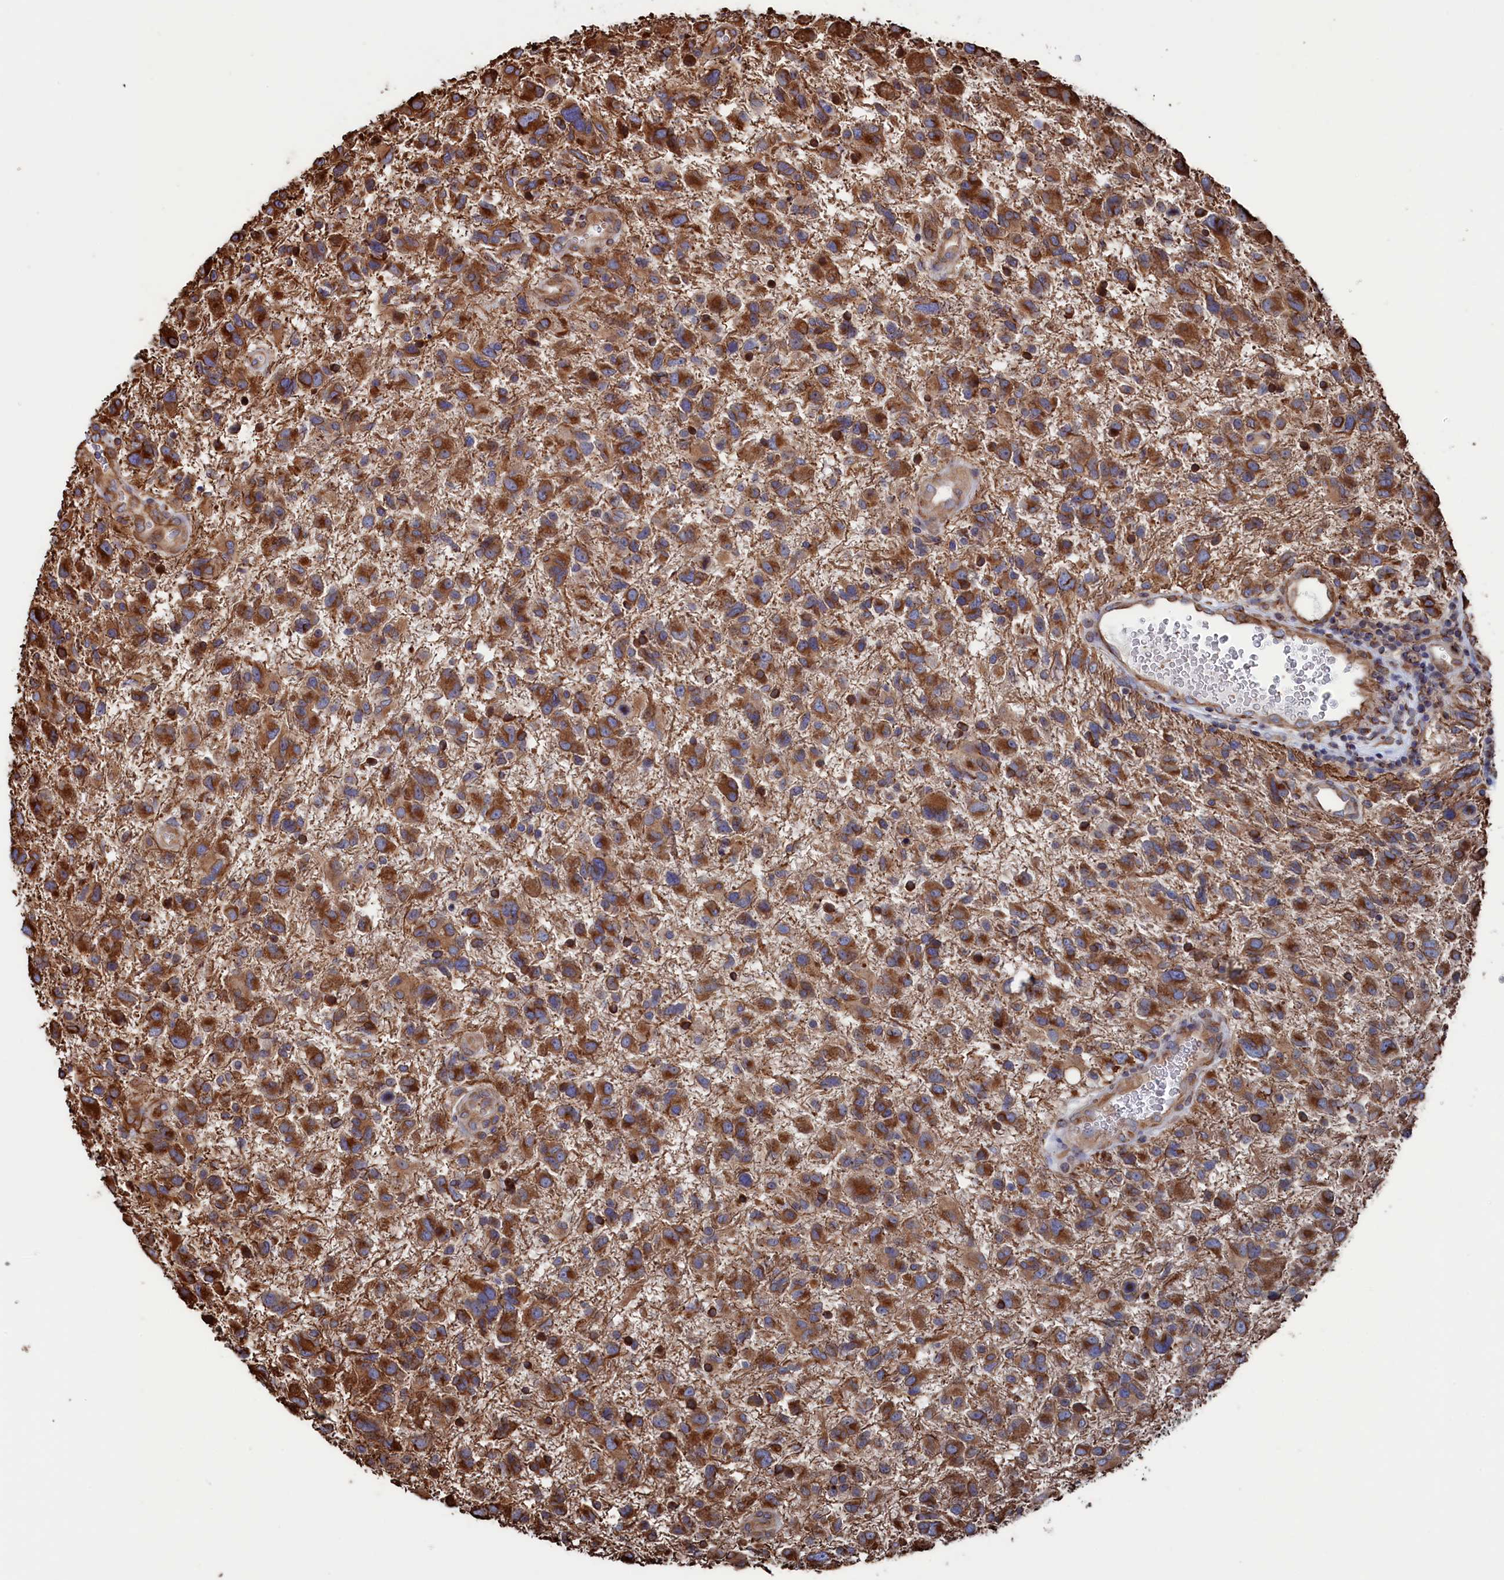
{"staining": {"intensity": "strong", "quantity": ">75%", "location": "cytoplasmic/membranous"}, "tissue": "glioma", "cell_type": "Tumor cells", "image_type": "cancer", "snomed": [{"axis": "morphology", "description": "Glioma, malignant, High grade"}, {"axis": "topography", "description": "Brain"}], "caption": "IHC of human glioma exhibits high levels of strong cytoplasmic/membranous expression in approximately >75% of tumor cells. The staining was performed using DAB (3,3'-diaminobenzidine) to visualize the protein expression in brown, while the nuclei were stained in blue with hematoxylin (Magnification: 20x).", "gene": "NUTF2", "patient": {"sex": "male", "age": 61}}